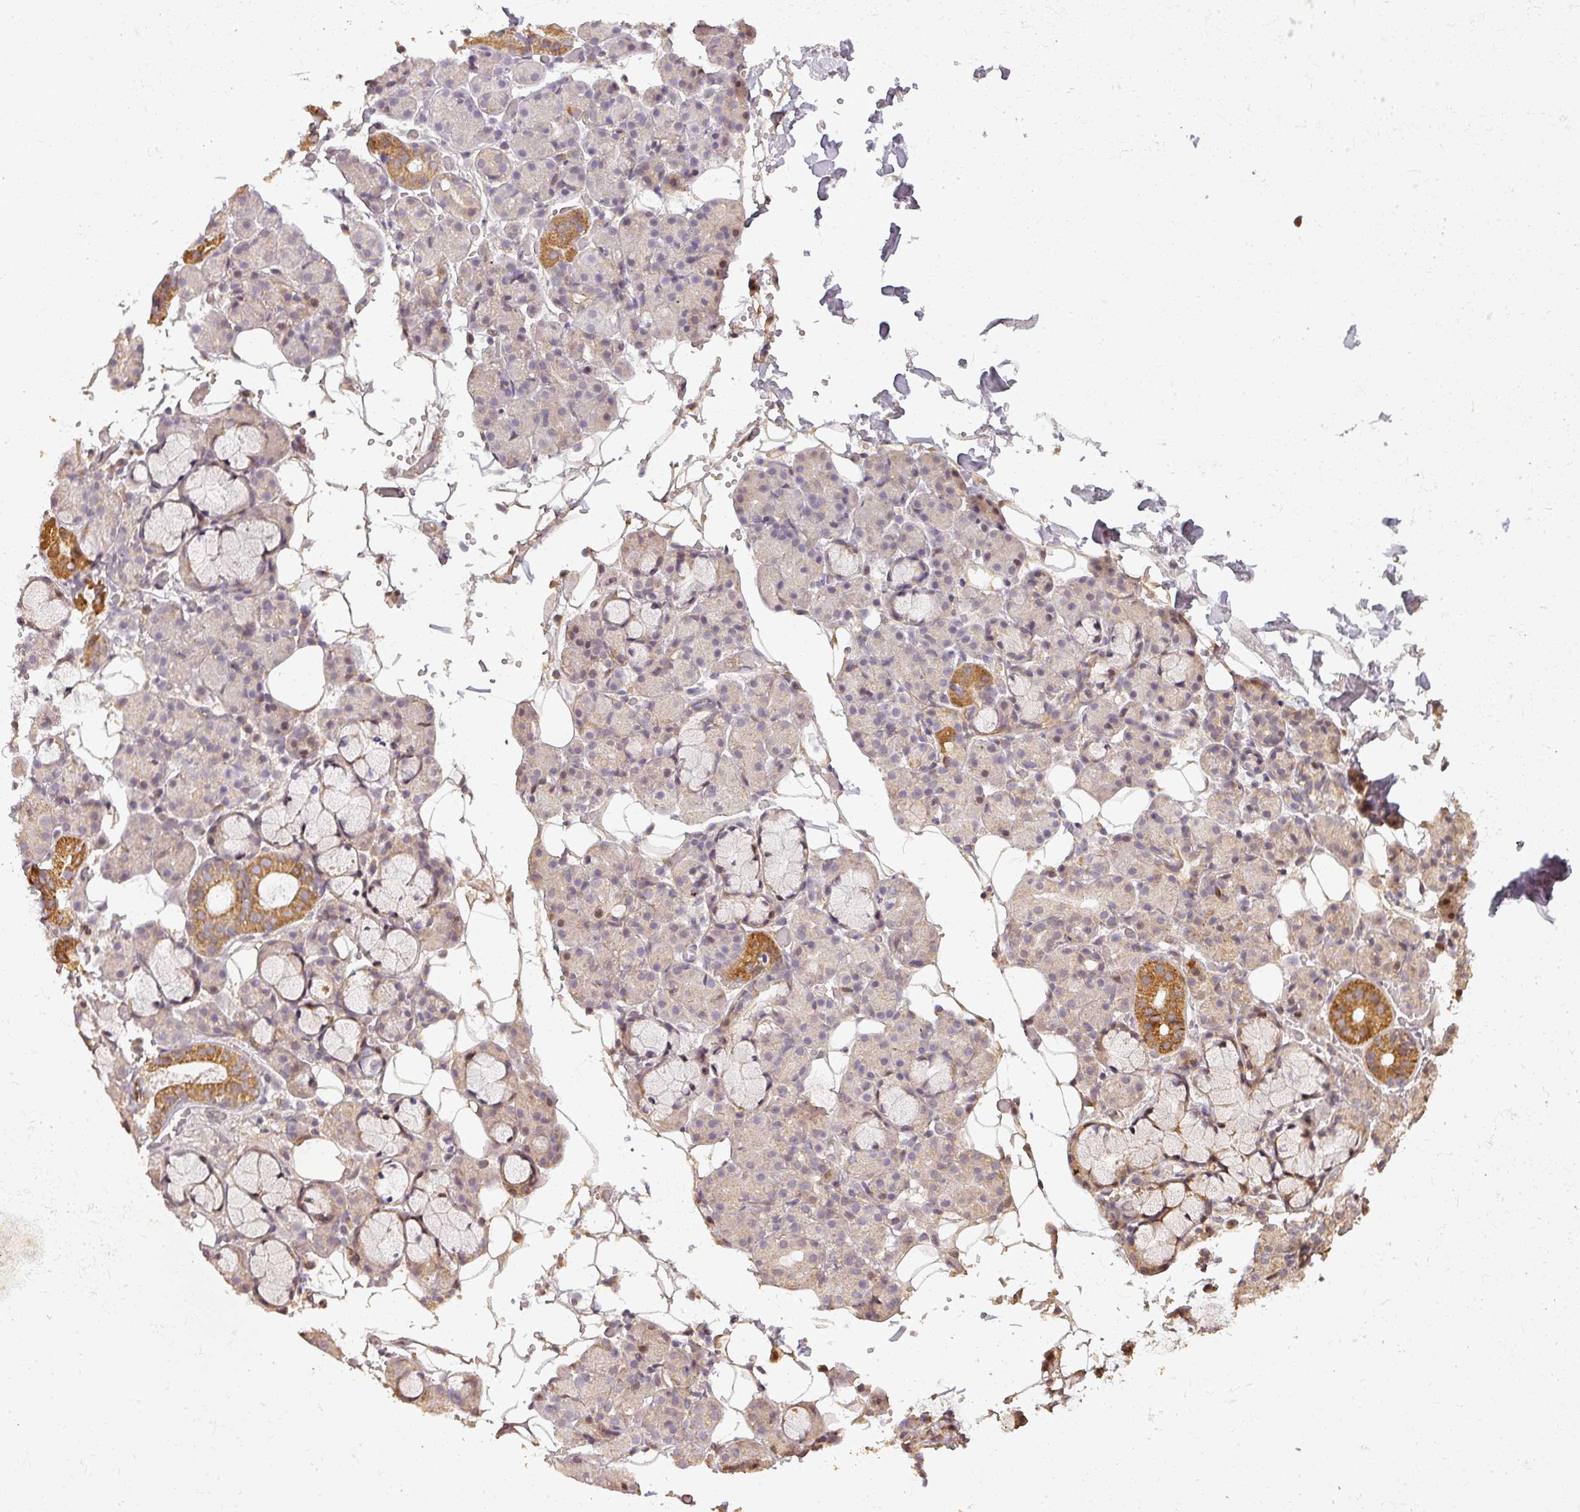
{"staining": {"intensity": "strong", "quantity": "<25%", "location": "cytoplasmic/membranous"}, "tissue": "salivary gland", "cell_type": "Glandular cells", "image_type": "normal", "snomed": [{"axis": "morphology", "description": "Normal tissue, NOS"}, {"axis": "topography", "description": "Salivary gland"}], "caption": "Protein analysis of benign salivary gland shows strong cytoplasmic/membranous staining in approximately <25% of glandular cells. (DAB IHC with brightfield microscopy, high magnification).", "gene": "BPIFB3", "patient": {"sex": "male", "age": 63}}